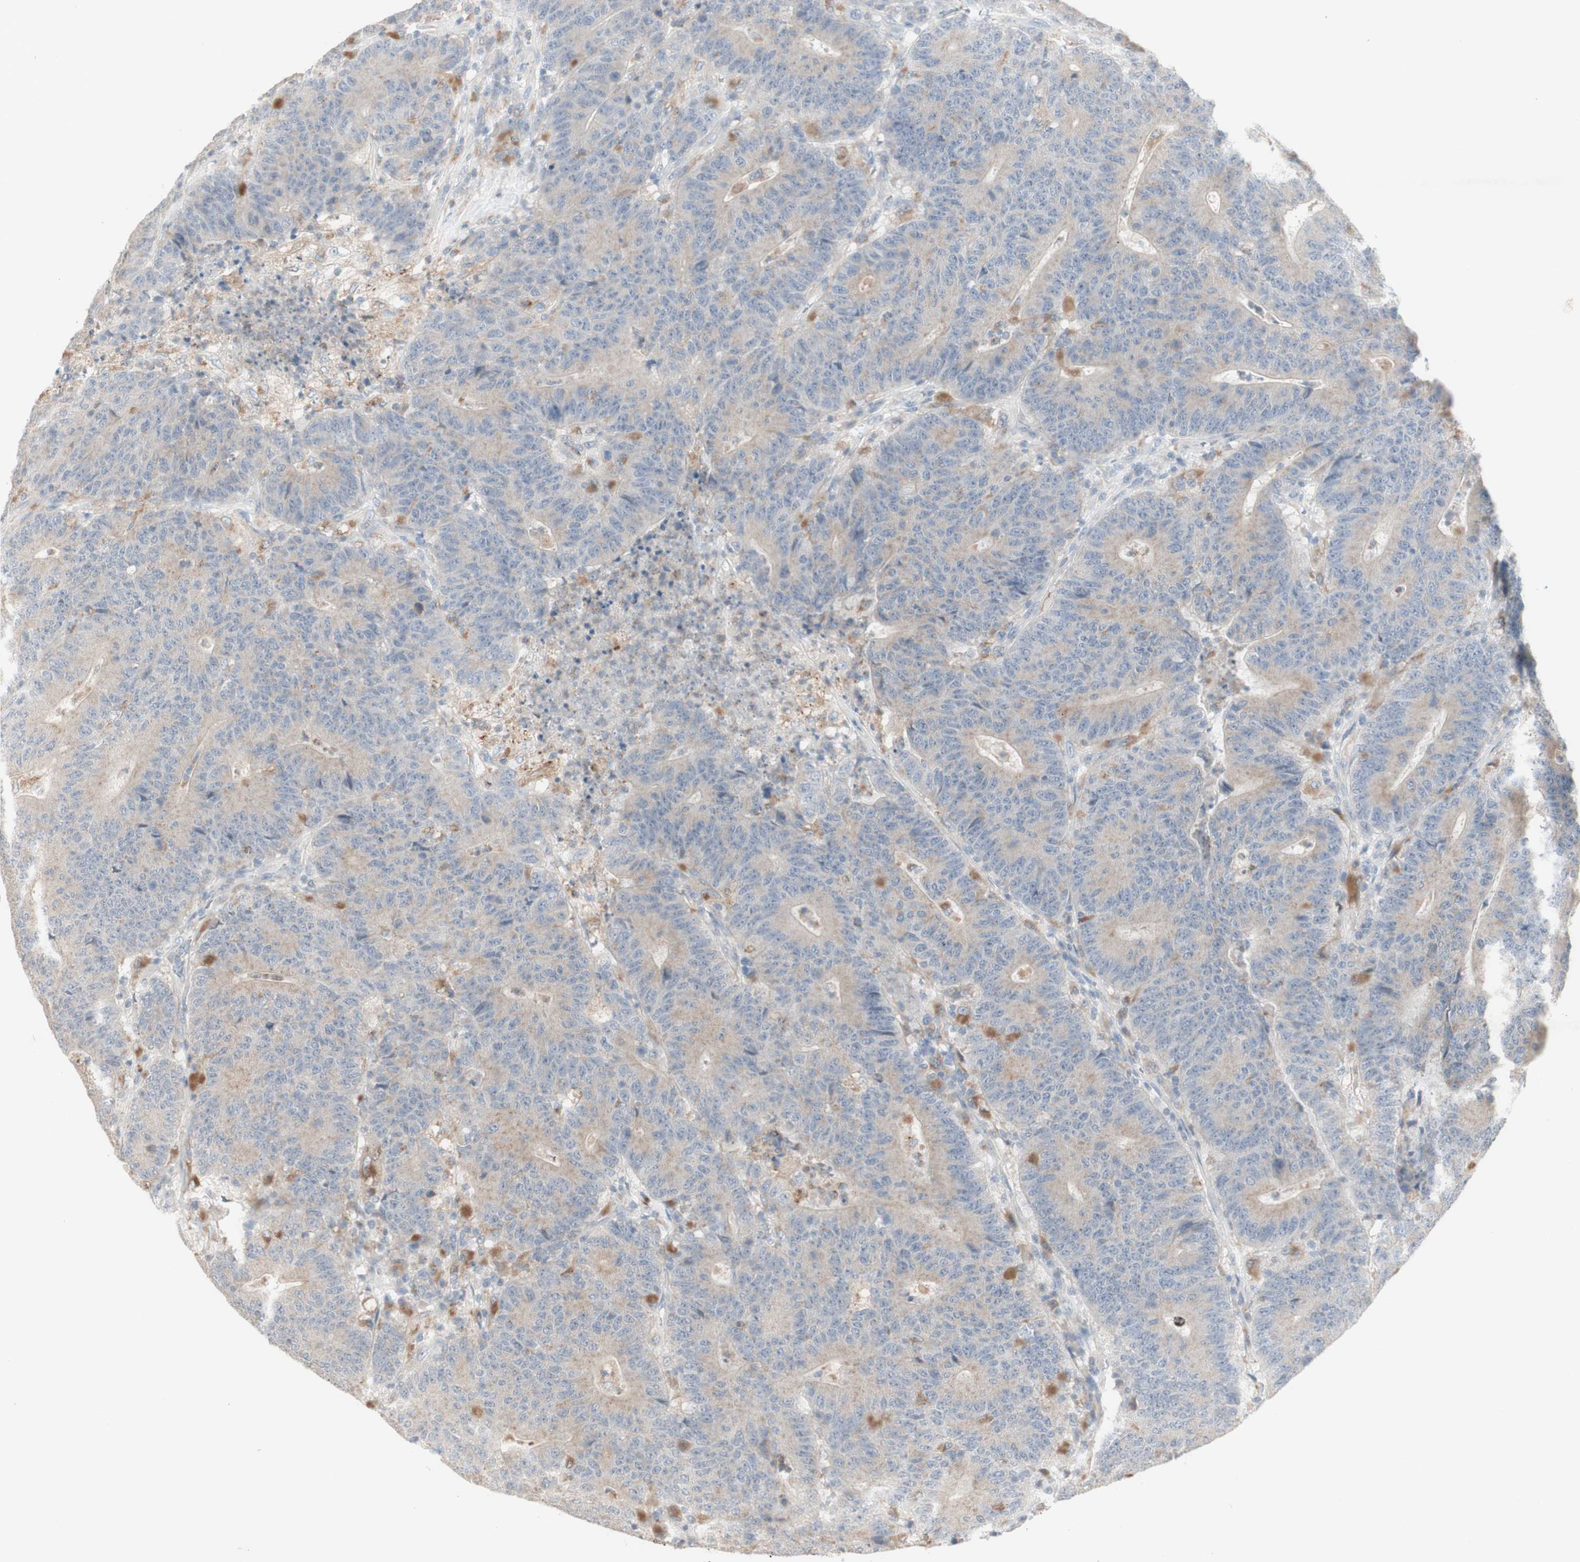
{"staining": {"intensity": "weak", "quantity": "<25%", "location": "cytoplasmic/membranous"}, "tissue": "colorectal cancer", "cell_type": "Tumor cells", "image_type": "cancer", "snomed": [{"axis": "morphology", "description": "Normal tissue, NOS"}, {"axis": "morphology", "description": "Adenocarcinoma, NOS"}, {"axis": "topography", "description": "Colon"}], "caption": "Immunohistochemistry (IHC) of colorectal cancer shows no expression in tumor cells.", "gene": "ATP6V1B1", "patient": {"sex": "female", "age": 75}}